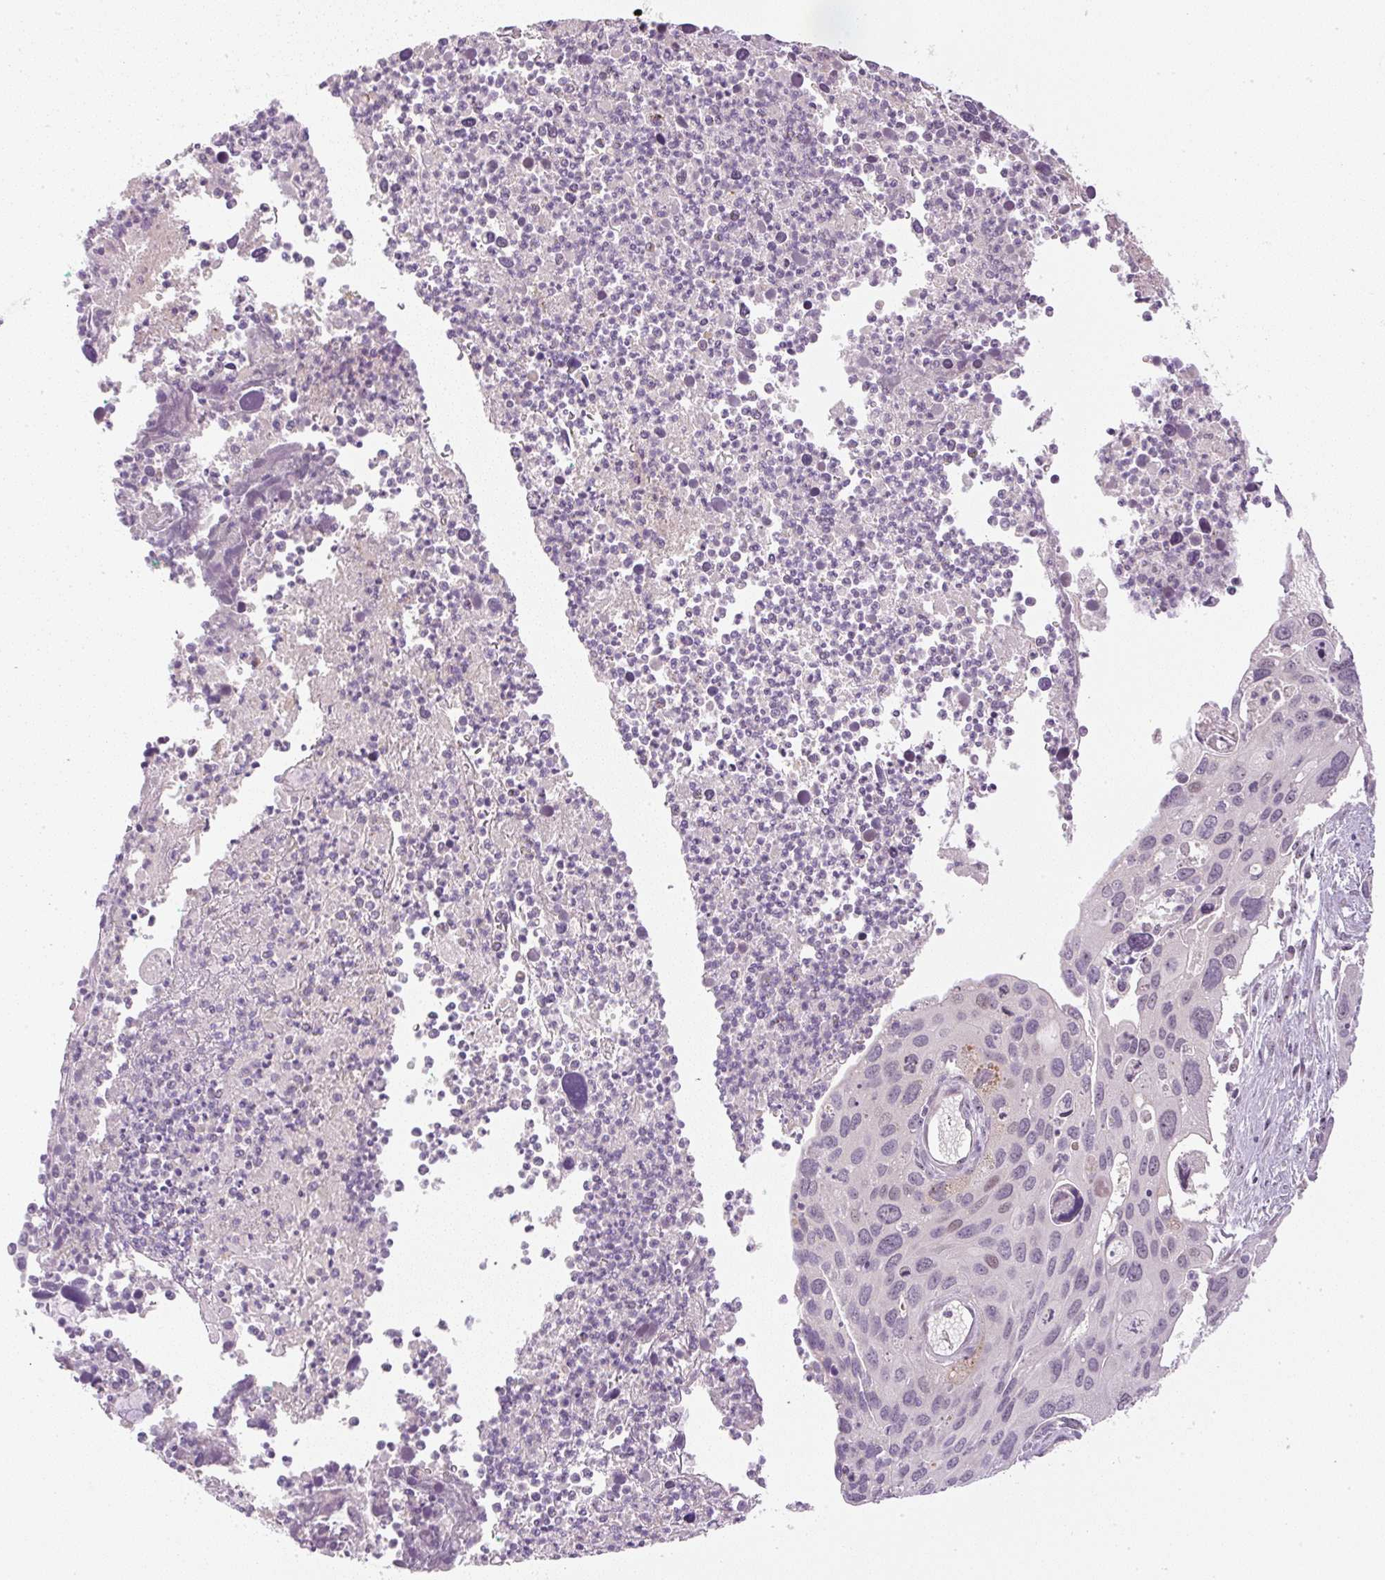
{"staining": {"intensity": "weak", "quantity": "<25%", "location": "nuclear"}, "tissue": "cervical cancer", "cell_type": "Tumor cells", "image_type": "cancer", "snomed": [{"axis": "morphology", "description": "Squamous cell carcinoma, NOS"}, {"axis": "topography", "description": "Cervix"}], "caption": "A histopathology image of cervical cancer (squamous cell carcinoma) stained for a protein shows no brown staining in tumor cells. (DAB (3,3'-diaminobenzidine) immunohistochemistry (IHC) with hematoxylin counter stain).", "gene": "AAR2", "patient": {"sex": "female", "age": 55}}